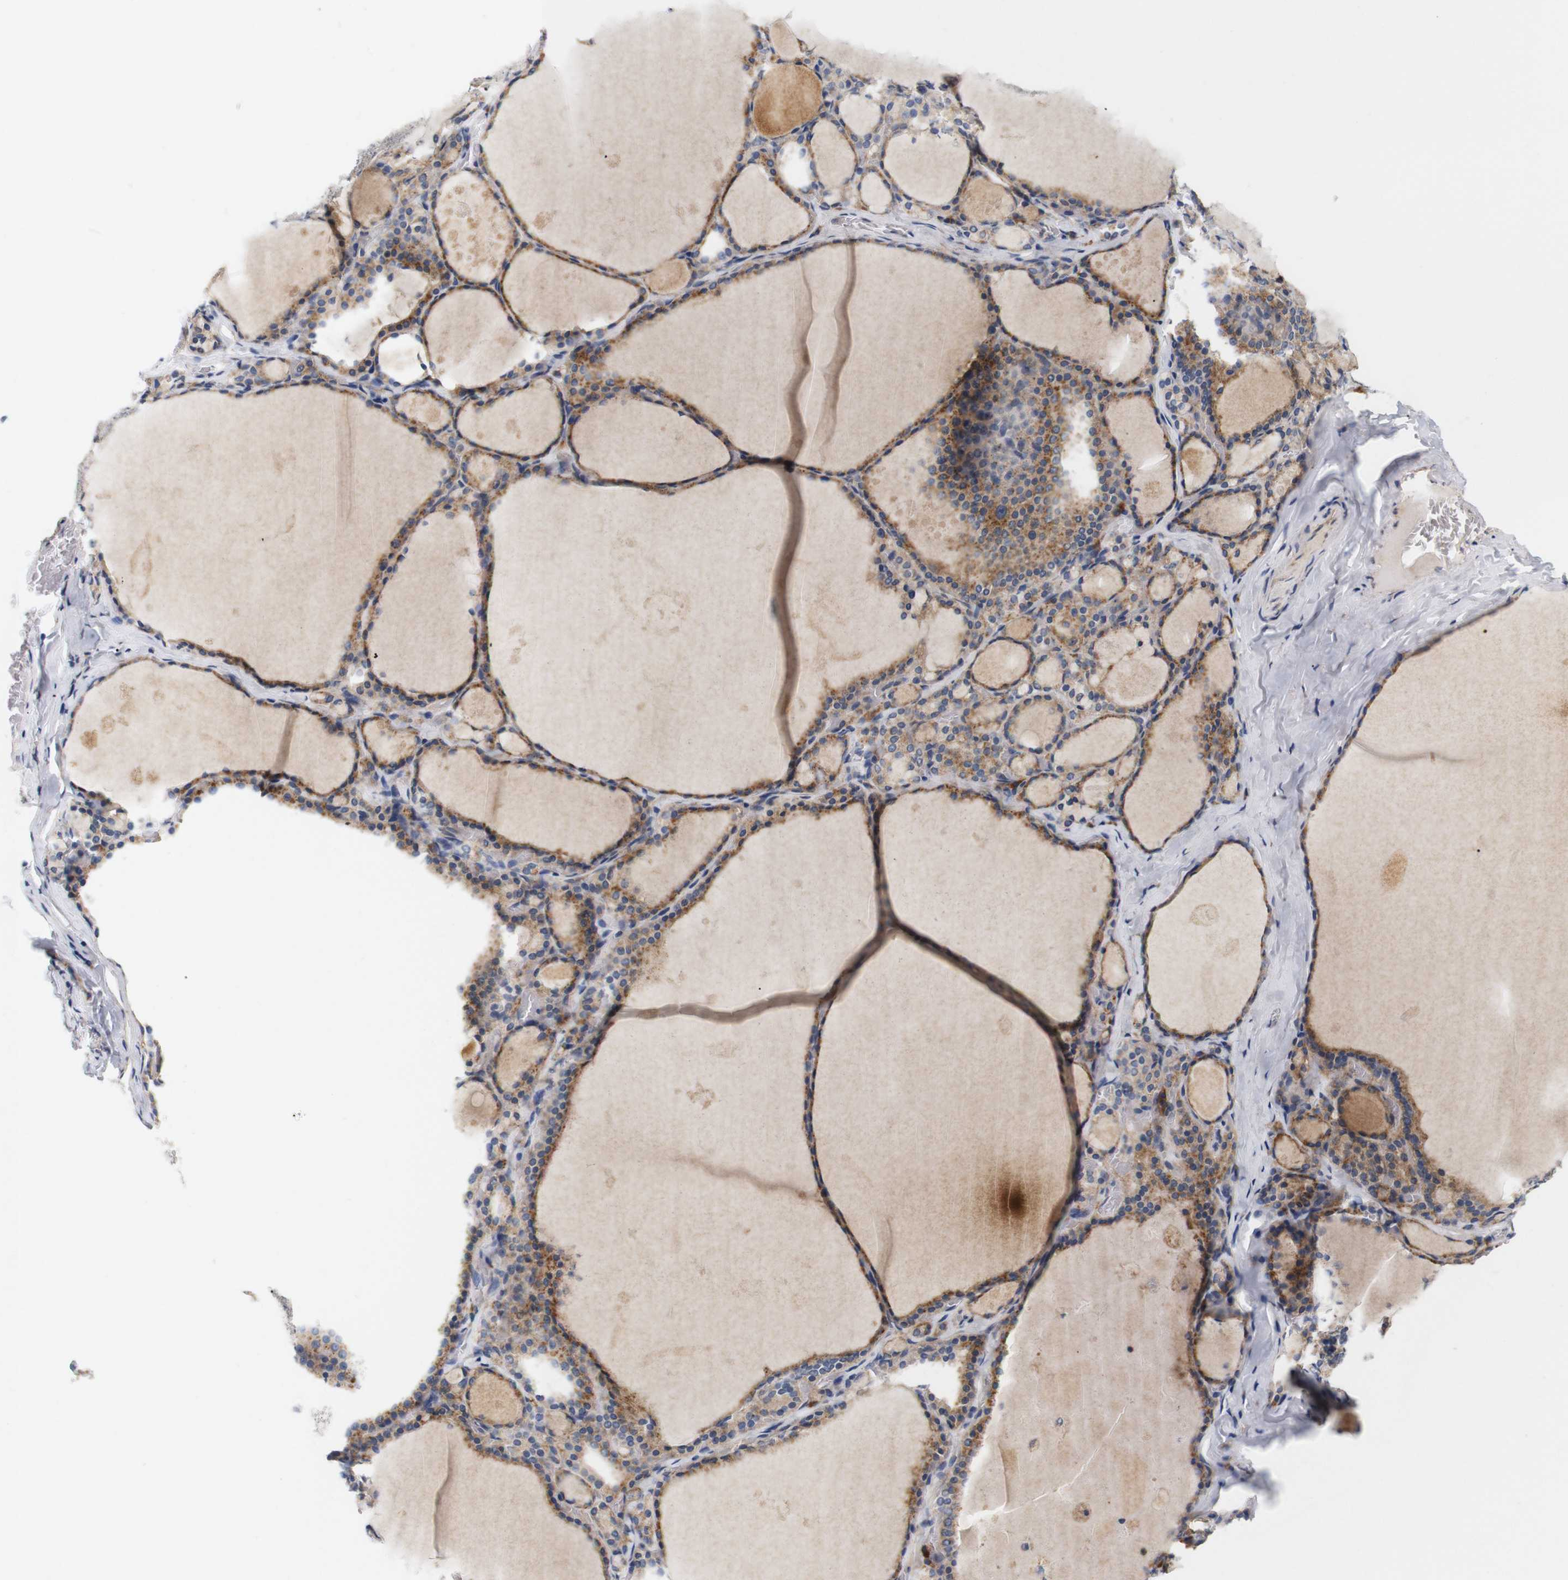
{"staining": {"intensity": "moderate", "quantity": ">75%", "location": "cytoplasmic/membranous"}, "tissue": "thyroid gland", "cell_type": "Glandular cells", "image_type": "normal", "snomed": [{"axis": "morphology", "description": "Normal tissue, NOS"}, {"axis": "topography", "description": "Thyroid gland"}], "caption": "Protein analysis of normal thyroid gland reveals moderate cytoplasmic/membranous positivity in approximately >75% of glandular cells. (IHC, brightfield microscopy, high magnification).", "gene": "TRIM5", "patient": {"sex": "male", "age": 56}}